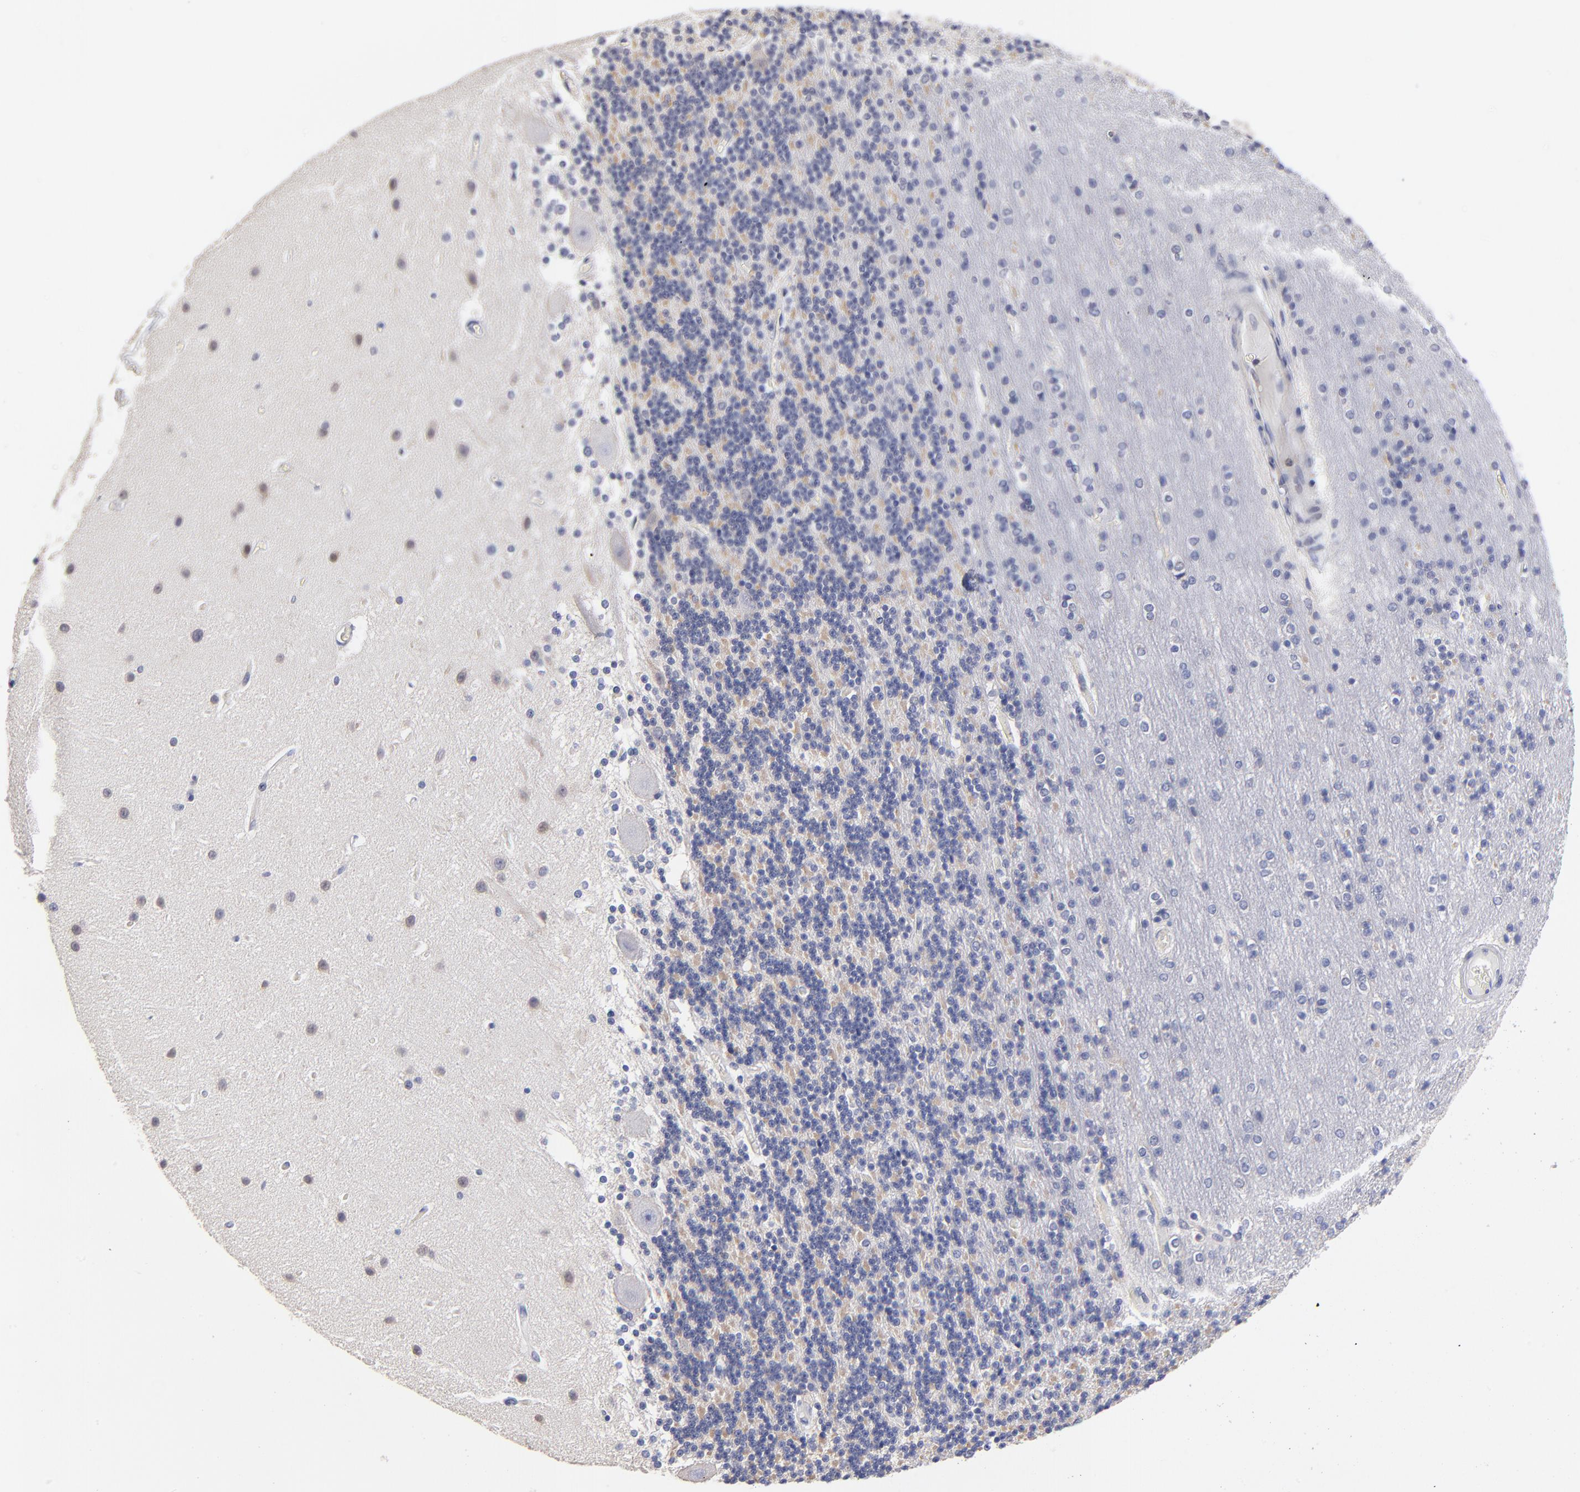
{"staining": {"intensity": "negative", "quantity": "none", "location": "none"}, "tissue": "cerebellum", "cell_type": "Cells in granular layer", "image_type": "normal", "snomed": [{"axis": "morphology", "description": "Normal tissue, NOS"}, {"axis": "topography", "description": "Cerebellum"}], "caption": "Immunohistochemistry (IHC) image of unremarkable cerebellum: human cerebellum stained with DAB (3,3'-diaminobenzidine) reveals no significant protein positivity in cells in granular layer. The staining was performed using DAB (3,3'-diaminobenzidine) to visualize the protein expression in brown, while the nuclei were stained in blue with hematoxylin (Magnification: 20x).", "gene": "DCTPP1", "patient": {"sex": "female", "age": 54}}